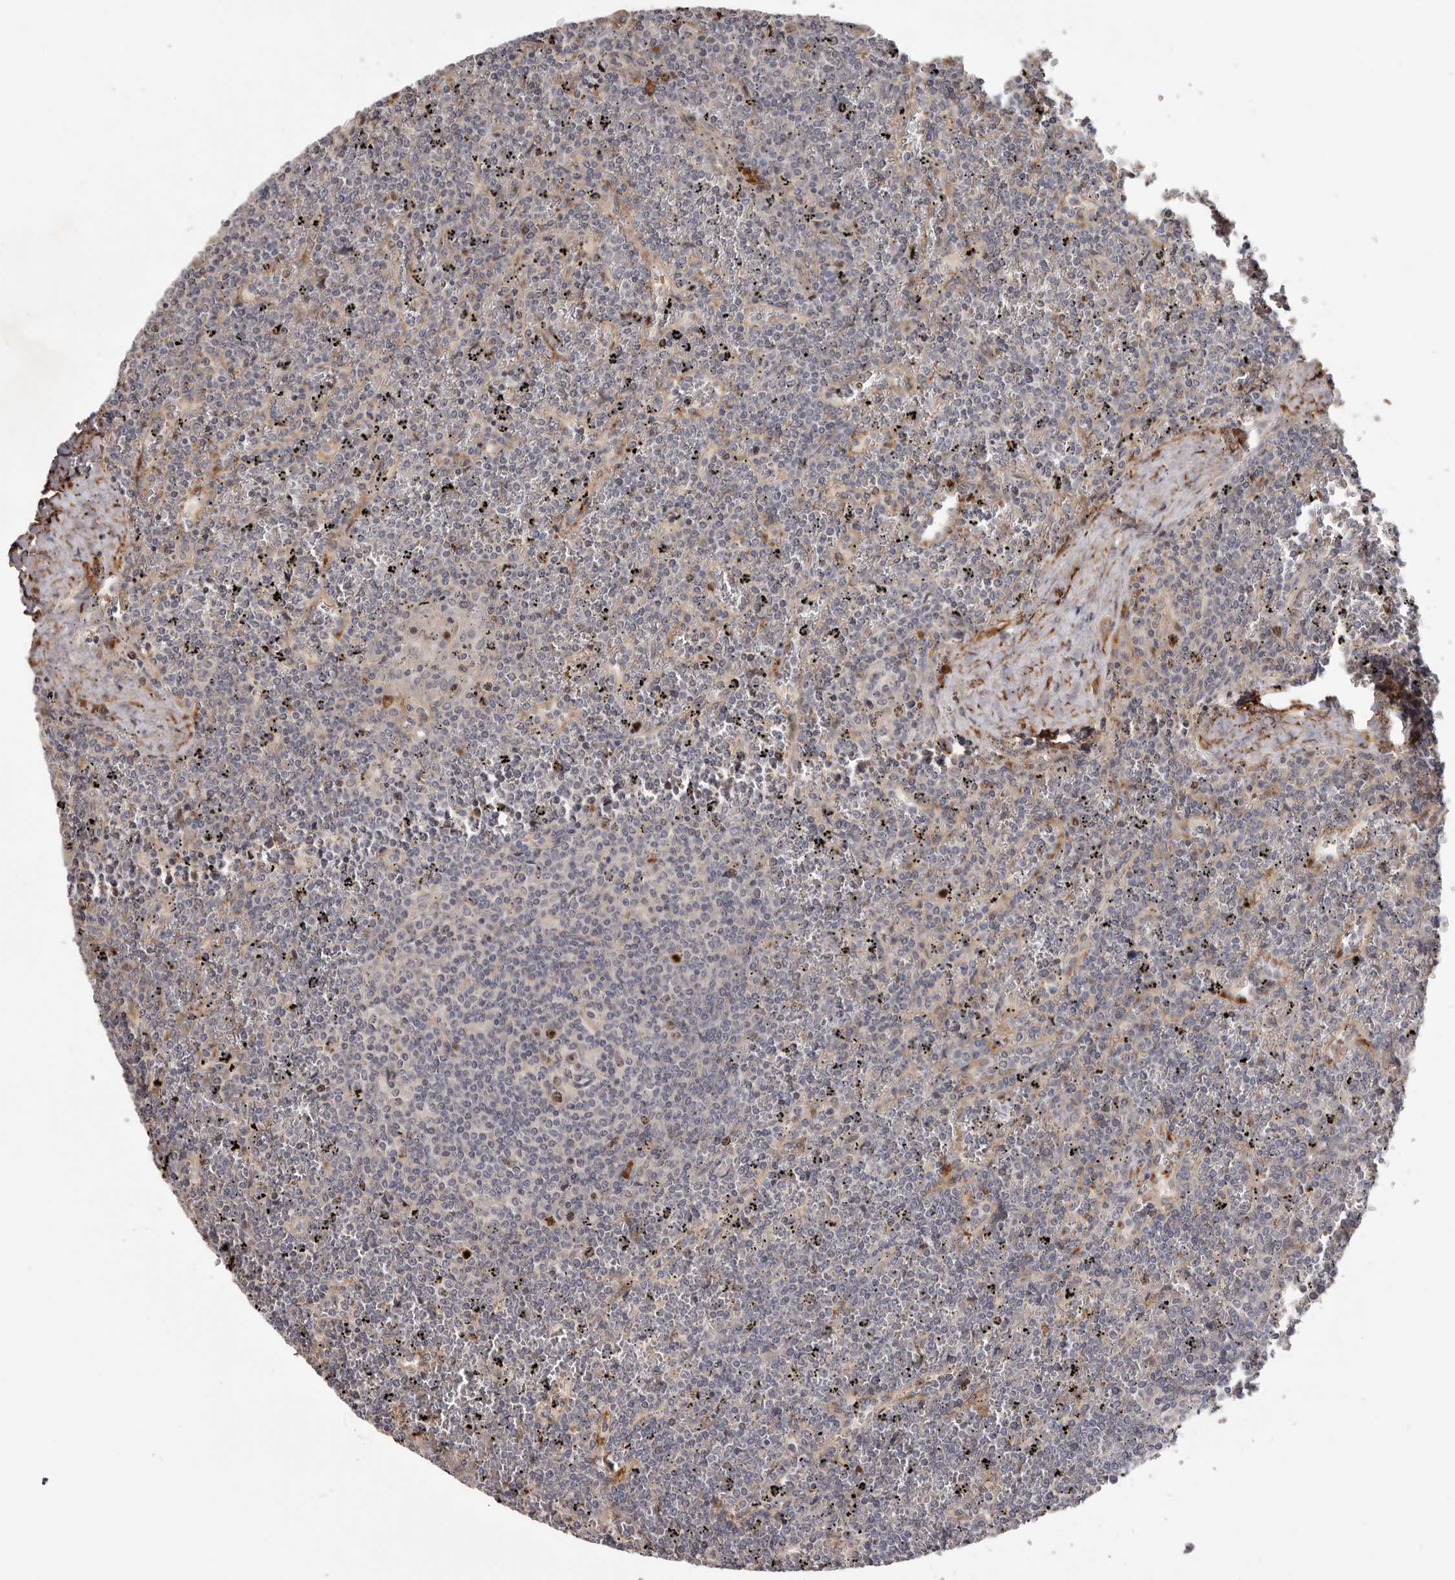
{"staining": {"intensity": "negative", "quantity": "none", "location": "none"}, "tissue": "lymphoma", "cell_type": "Tumor cells", "image_type": "cancer", "snomed": [{"axis": "morphology", "description": "Malignant lymphoma, non-Hodgkin's type, Low grade"}, {"axis": "topography", "description": "Spleen"}], "caption": "Tumor cells show no significant positivity in low-grade malignant lymphoma, non-Hodgkin's type.", "gene": "CDCA8", "patient": {"sex": "female", "age": 19}}